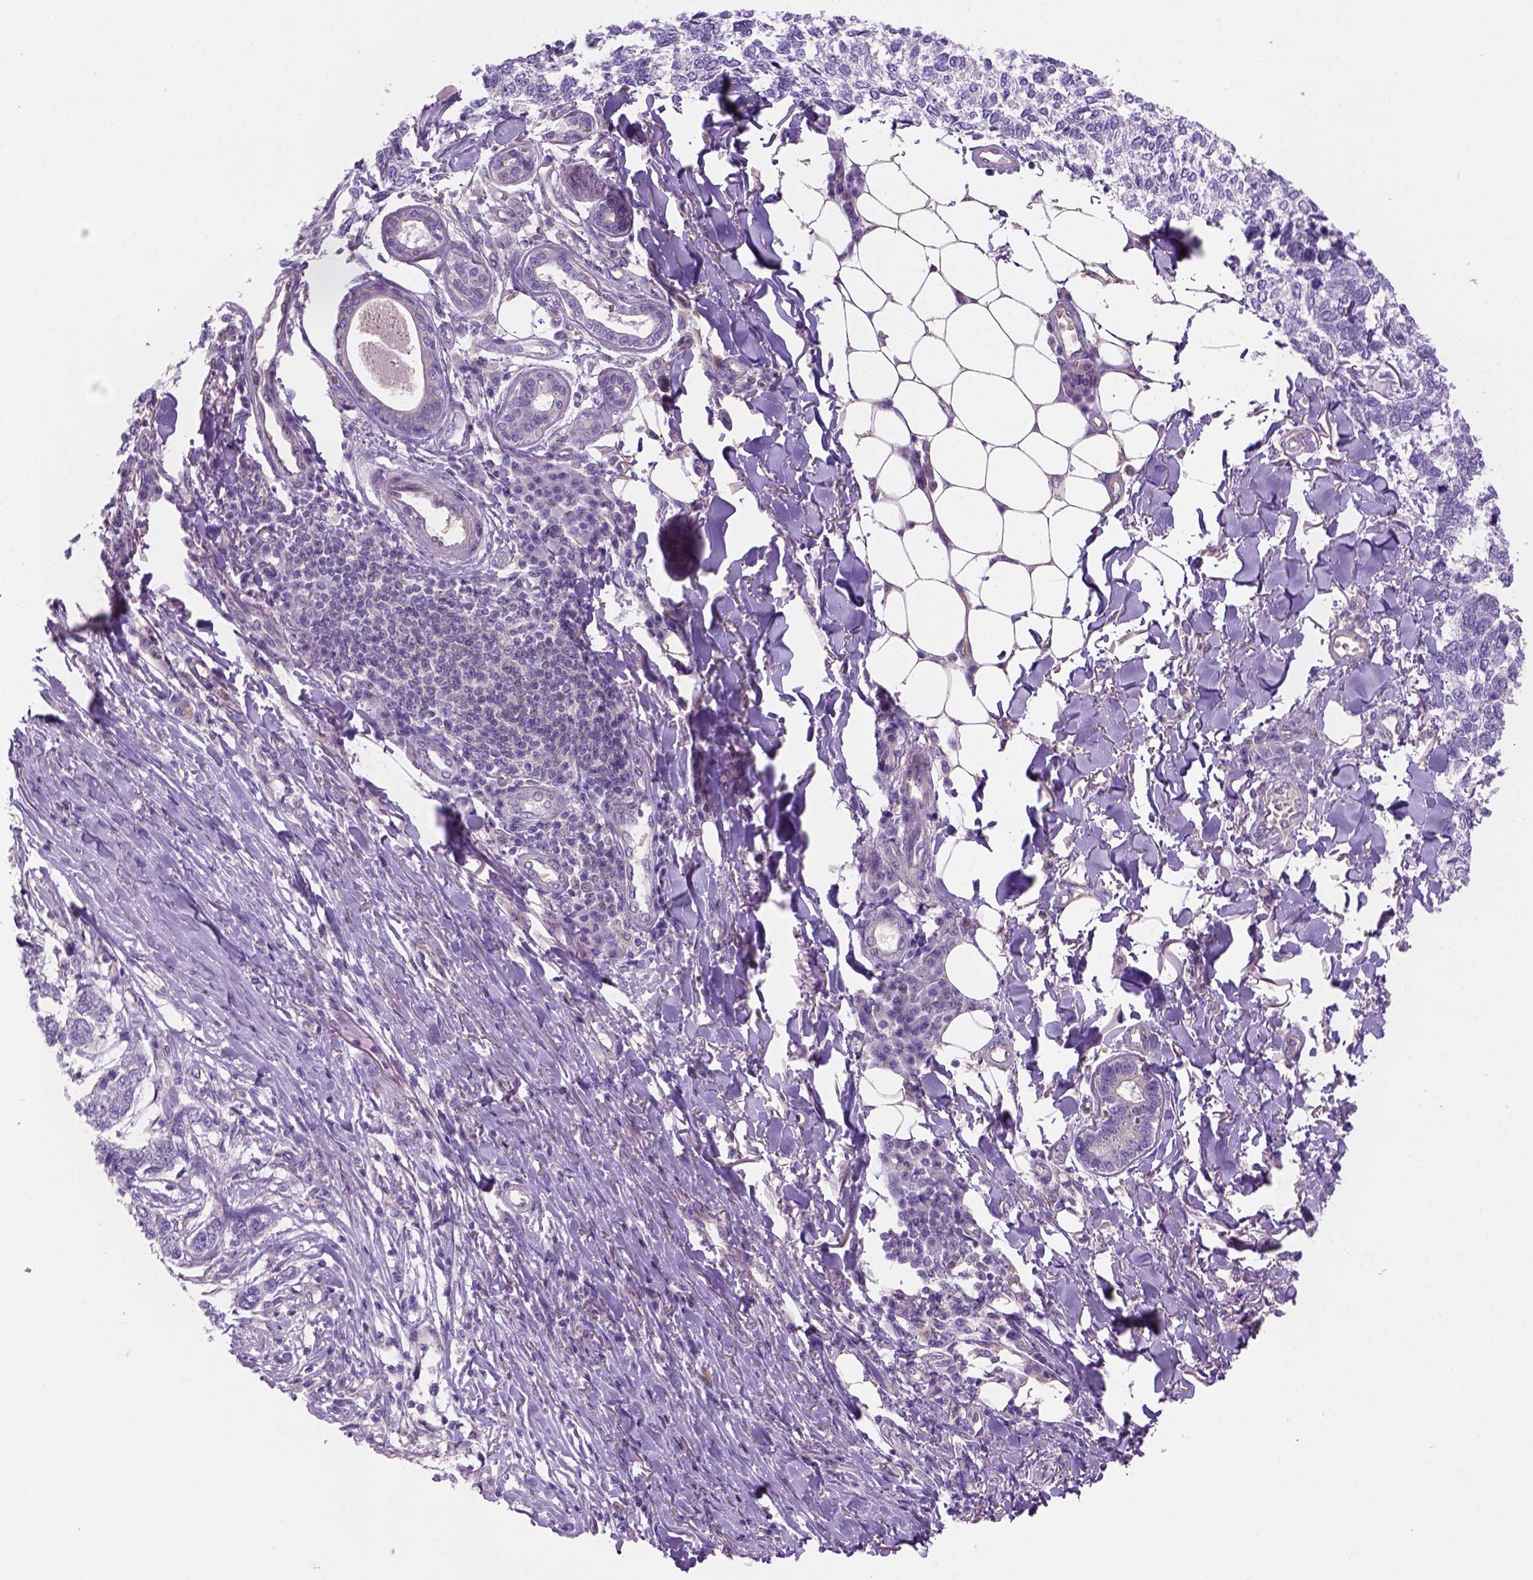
{"staining": {"intensity": "negative", "quantity": "none", "location": "none"}, "tissue": "skin cancer", "cell_type": "Tumor cells", "image_type": "cancer", "snomed": [{"axis": "morphology", "description": "Basal cell carcinoma"}, {"axis": "topography", "description": "Skin"}], "caption": "Tumor cells are negative for protein expression in human skin cancer.", "gene": "CD84", "patient": {"sex": "female", "age": 65}}